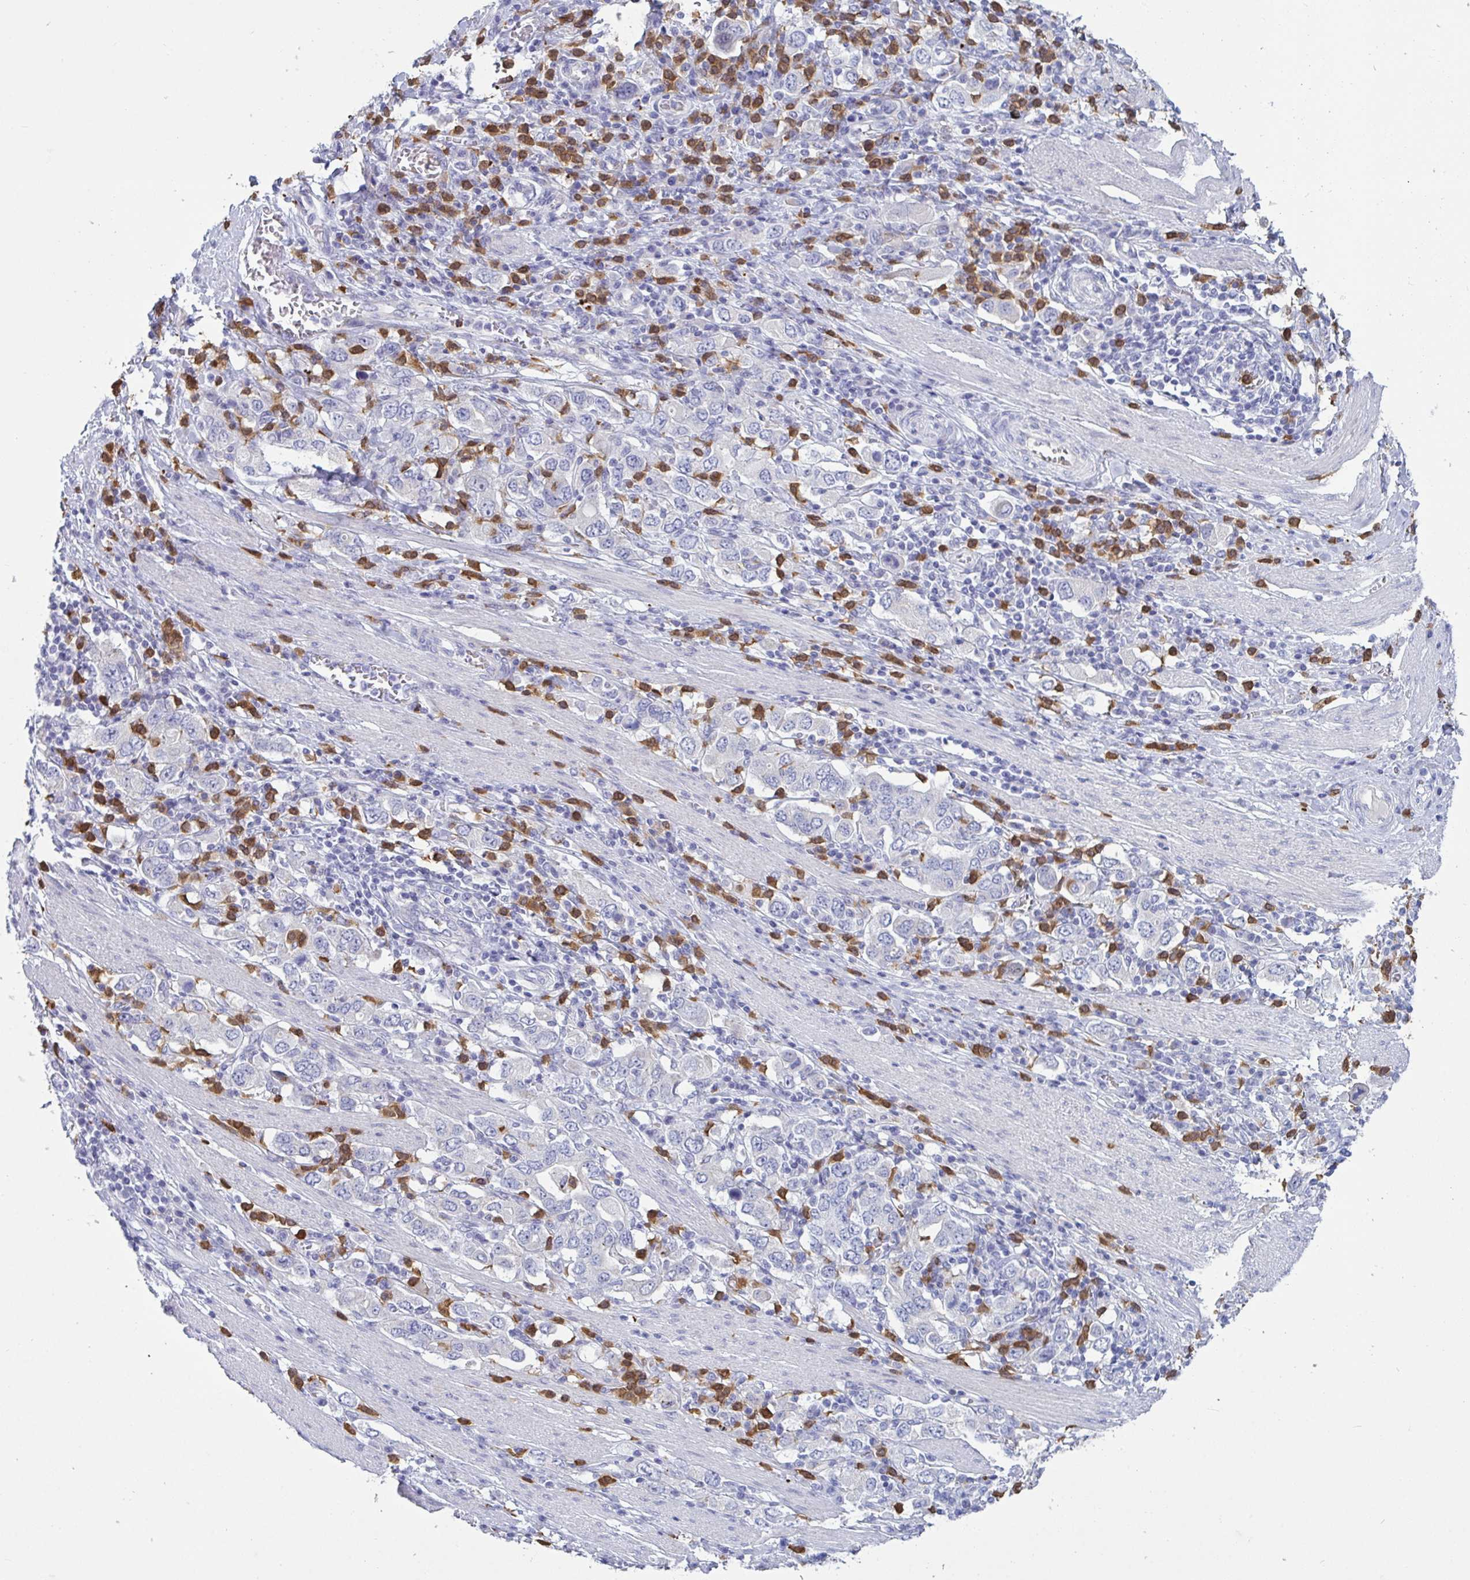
{"staining": {"intensity": "negative", "quantity": "none", "location": "none"}, "tissue": "stomach cancer", "cell_type": "Tumor cells", "image_type": "cancer", "snomed": [{"axis": "morphology", "description": "Adenocarcinoma, NOS"}, {"axis": "topography", "description": "Stomach, upper"}, {"axis": "topography", "description": "Stomach"}], "caption": "DAB immunohistochemical staining of adenocarcinoma (stomach) exhibits no significant expression in tumor cells.", "gene": "TAS2R38", "patient": {"sex": "male", "age": 62}}